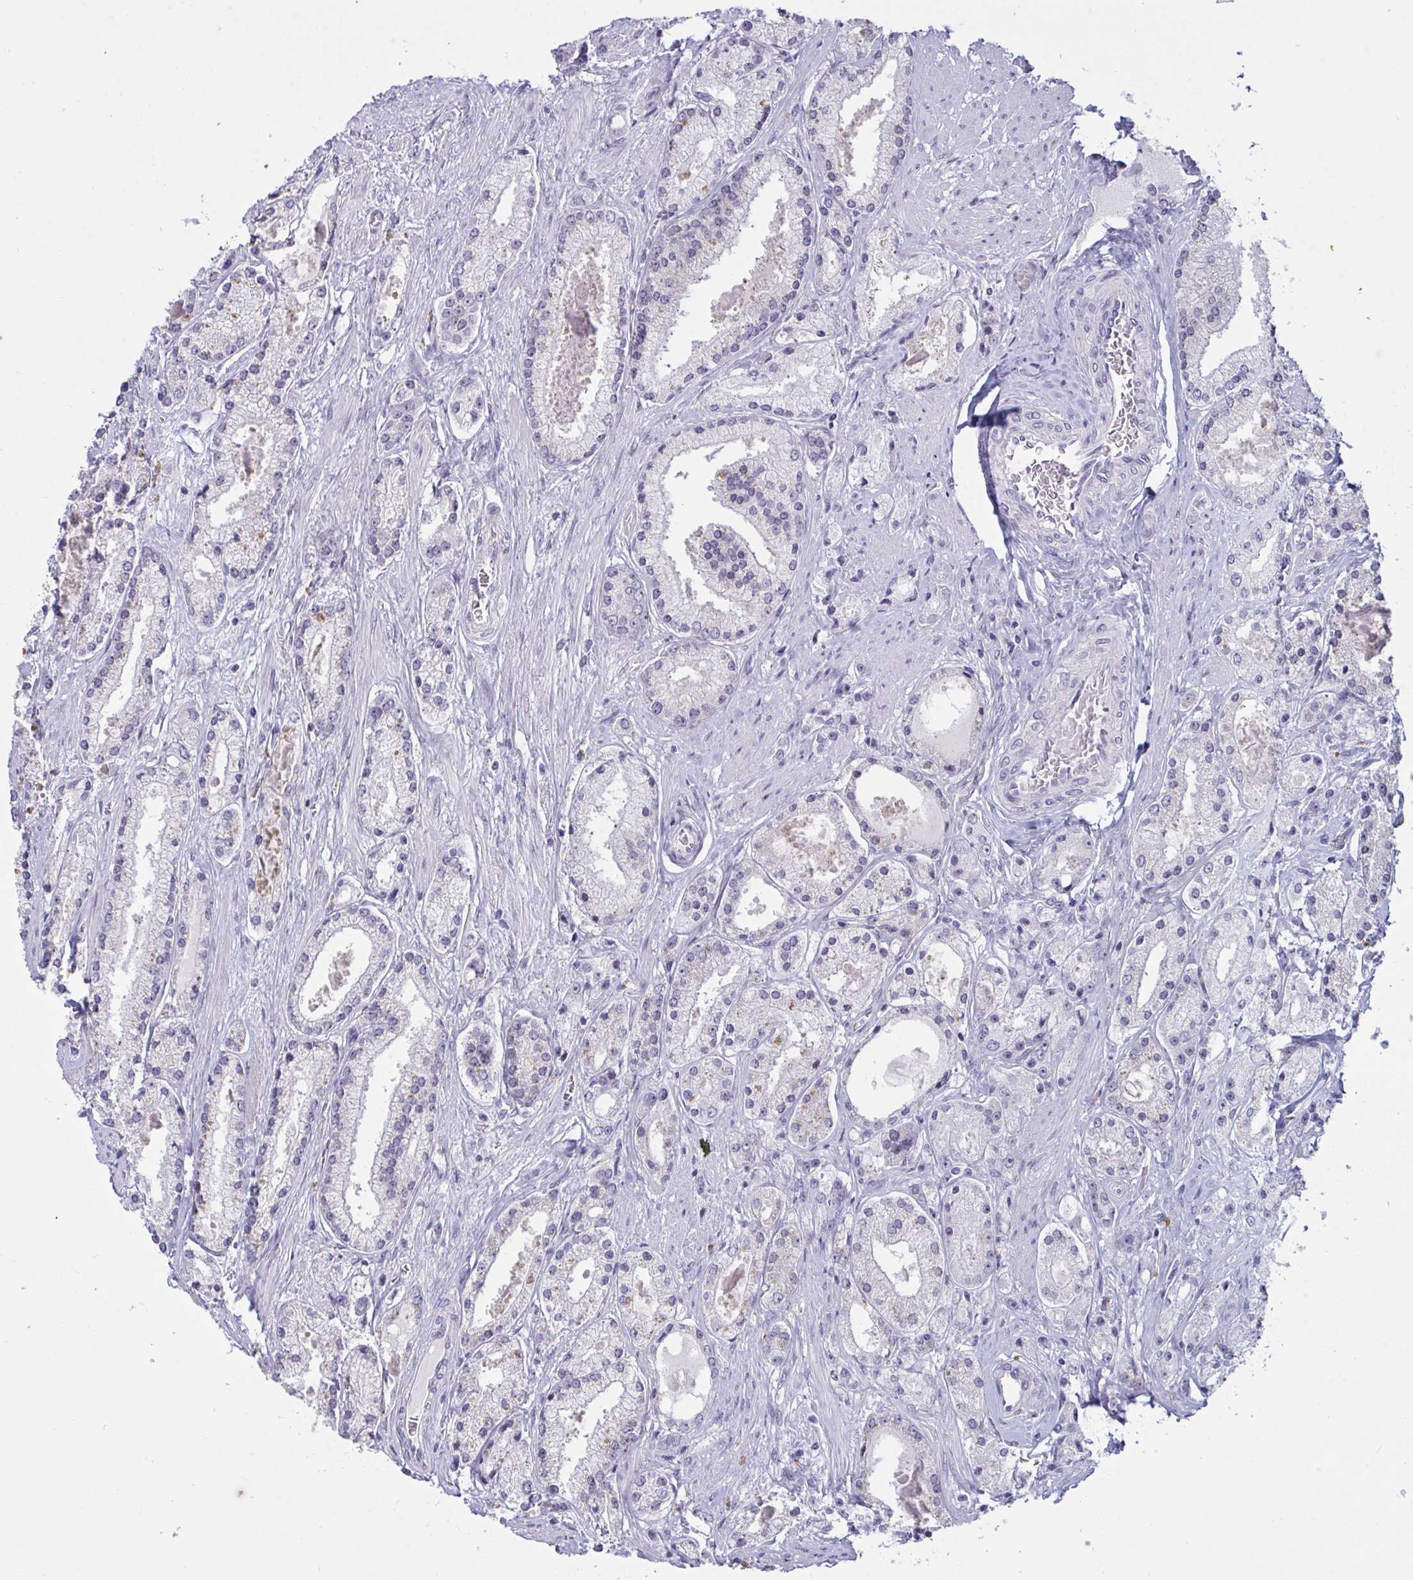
{"staining": {"intensity": "negative", "quantity": "none", "location": "none"}, "tissue": "prostate cancer", "cell_type": "Tumor cells", "image_type": "cancer", "snomed": [{"axis": "morphology", "description": "Adenocarcinoma, High grade"}, {"axis": "topography", "description": "Prostate"}], "caption": "DAB (3,3'-diaminobenzidine) immunohistochemical staining of human prostate adenocarcinoma (high-grade) exhibits no significant expression in tumor cells.", "gene": "TBC1D4", "patient": {"sex": "male", "age": 67}}